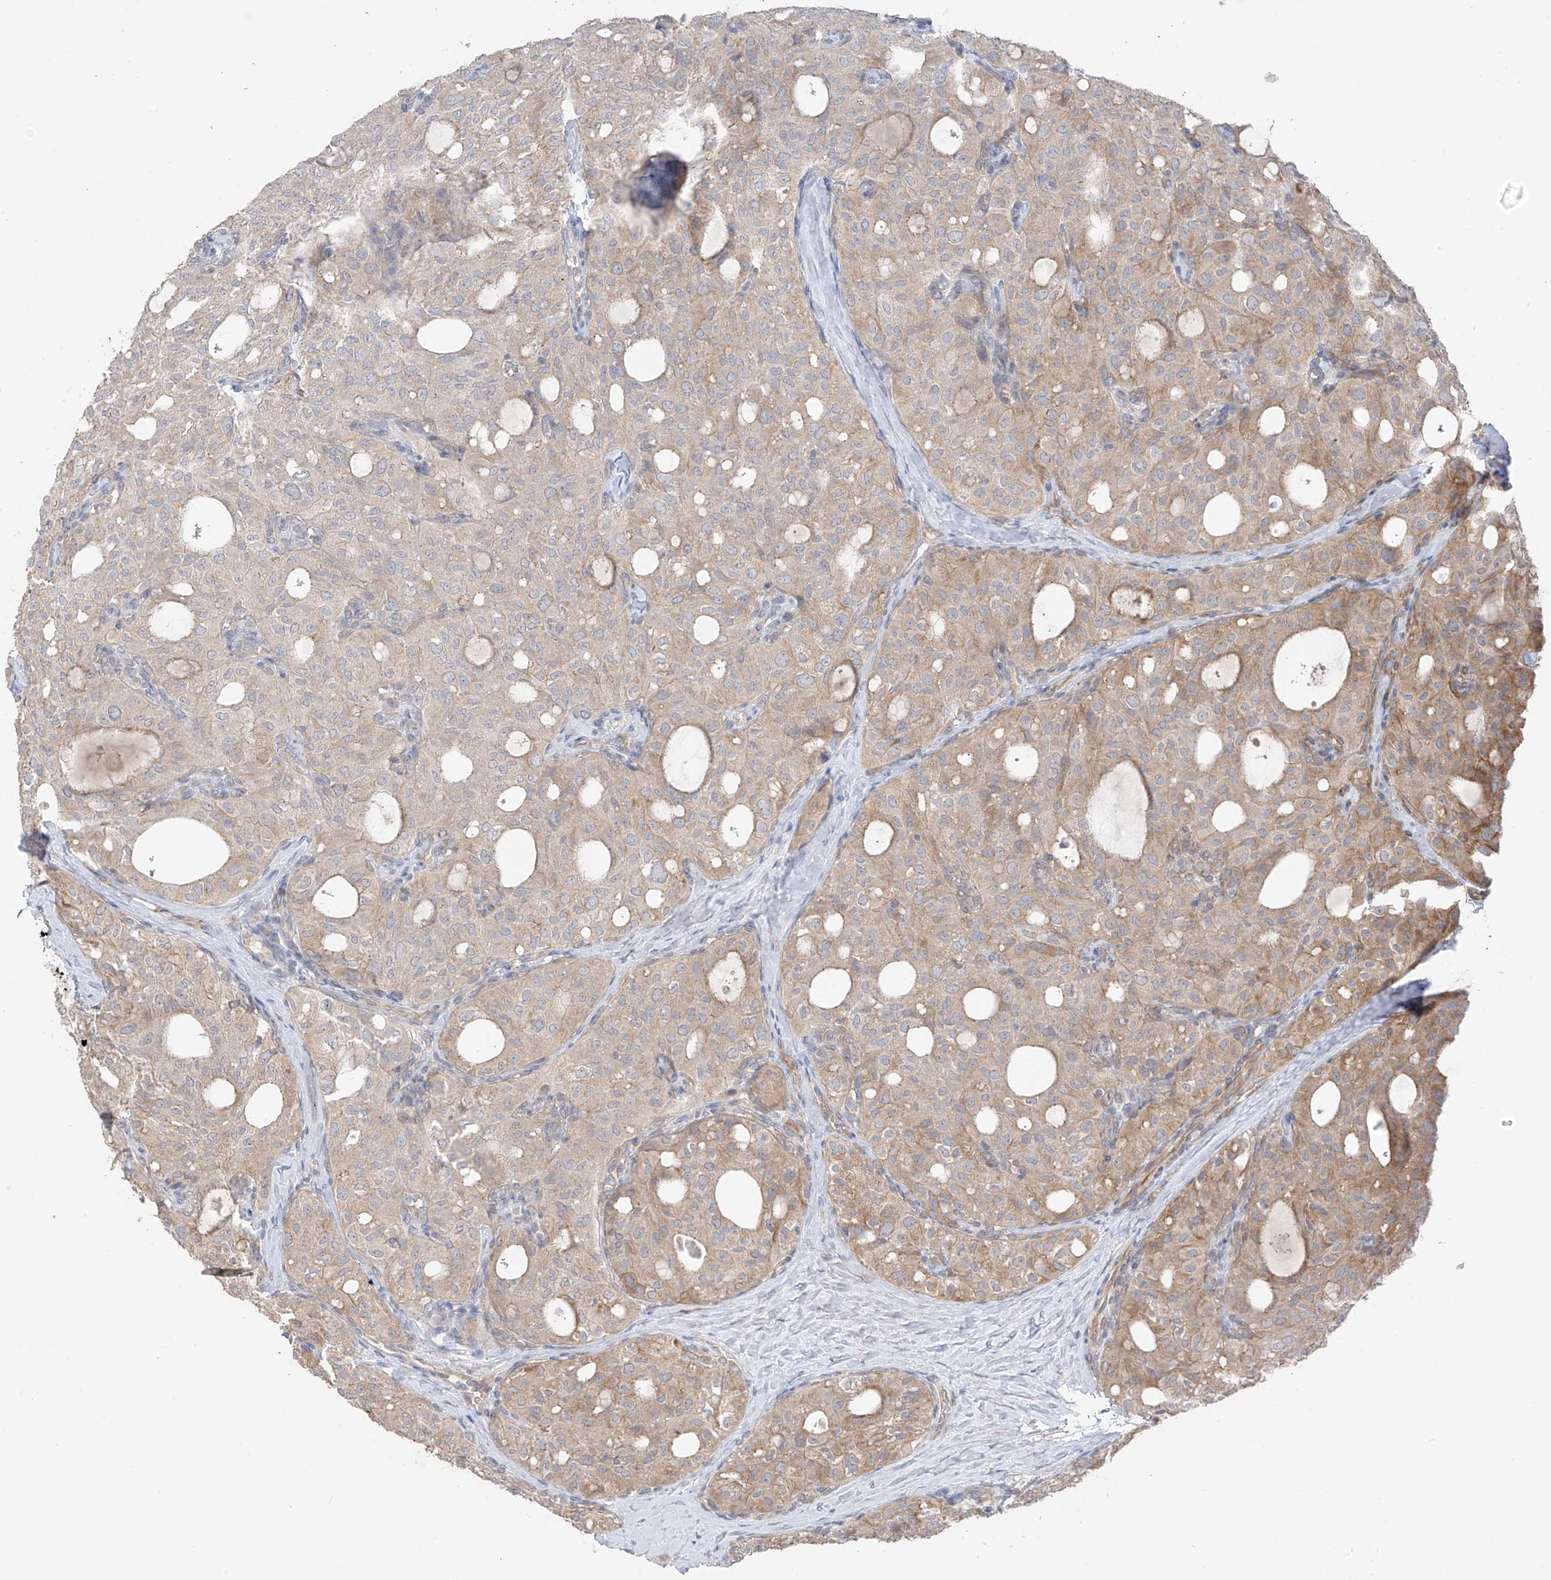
{"staining": {"intensity": "moderate", "quantity": "25%-75%", "location": "cytoplasmic/membranous"}, "tissue": "thyroid cancer", "cell_type": "Tumor cells", "image_type": "cancer", "snomed": [{"axis": "morphology", "description": "Follicular adenoma carcinoma, NOS"}, {"axis": "topography", "description": "Thyroid gland"}], "caption": "Brown immunohistochemical staining in thyroid cancer demonstrates moderate cytoplasmic/membranous staining in about 25%-75% of tumor cells.", "gene": "NALCN", "patient": {"sex": "male", "age": 75}}